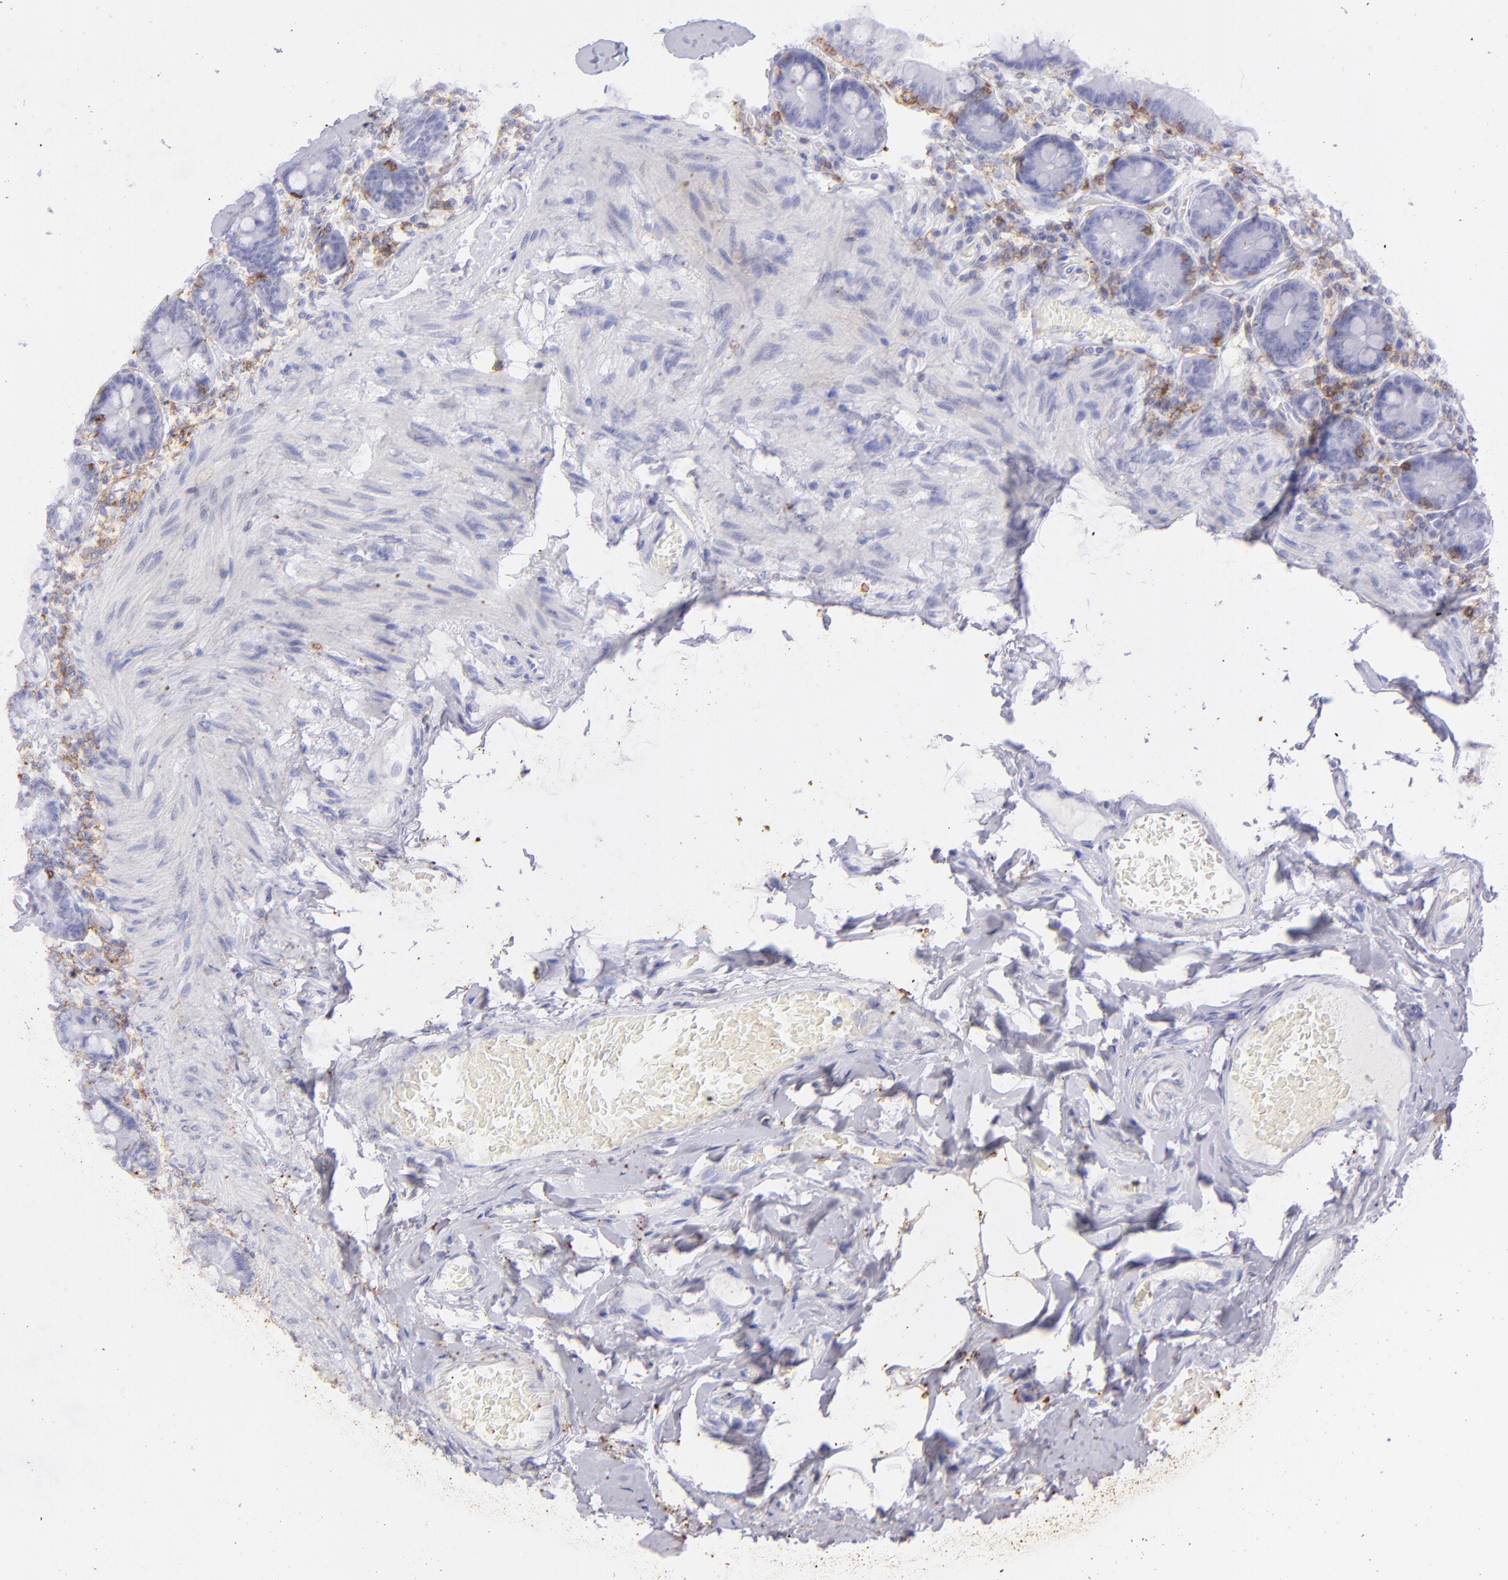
{"staining": {"intensity": "negative", "quantity": "none", "location": "none"}, "tissue": "duodenum", "cell_type": "Glandular cells", "image_type": "normal", "snomed": [{"axis": "morphology", "description": "Normal tissue, NOS"}, {"axis": "topography", "description": "Duodenum"}], "caption": "The micrograph displays no significant staining in glandular cells of duodenum. (Brightfield microscopy of DAB (3,3'-diaminobenzidine) immunohistochemistry (IHC) at high magnification).", "gene": "CD69", "patient": {"sex": "male", "age": 66}}